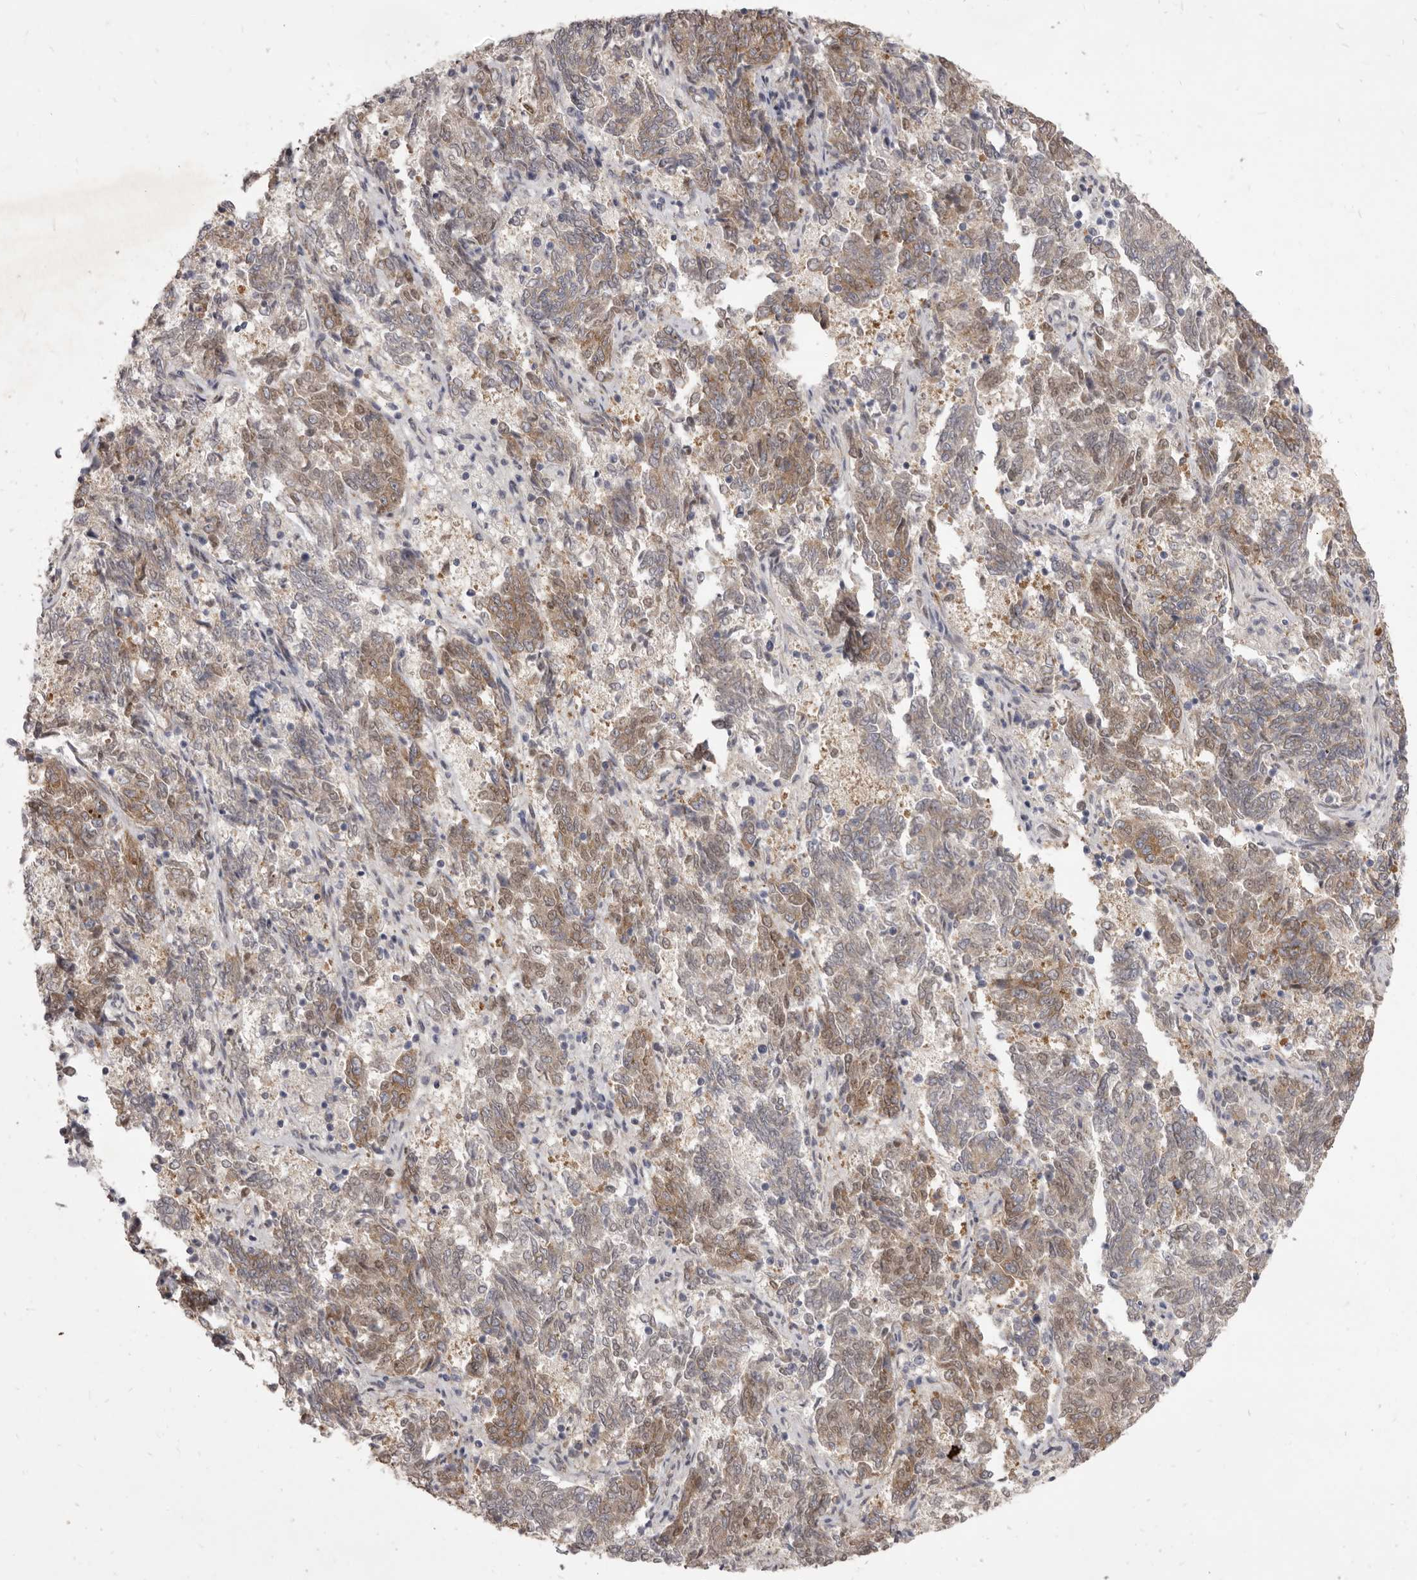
{"staining": {"intensity": "moderate", "quantity": "25%-75%", "location": "cytoplasmic/membranous"}, "tissue": "endometrial cancer", "cell_type": "Tumor cells", "image_type": "cancer", "snomed": [{"axis": "morphology", "description": "Adenocarcinoma, NOS"}, {"axis": "topography", "description": "Endometrium"}], "caption": "Tumor cells display medium levels of moderate cytoplasmic/membranous expression in about 25%-75% of cells in endometrial cancer. (DAB IHC with brightfield microscopy, high magnification).", "gene": "TBC1D8B", "patient": {"sex": "female", "age": 80}}